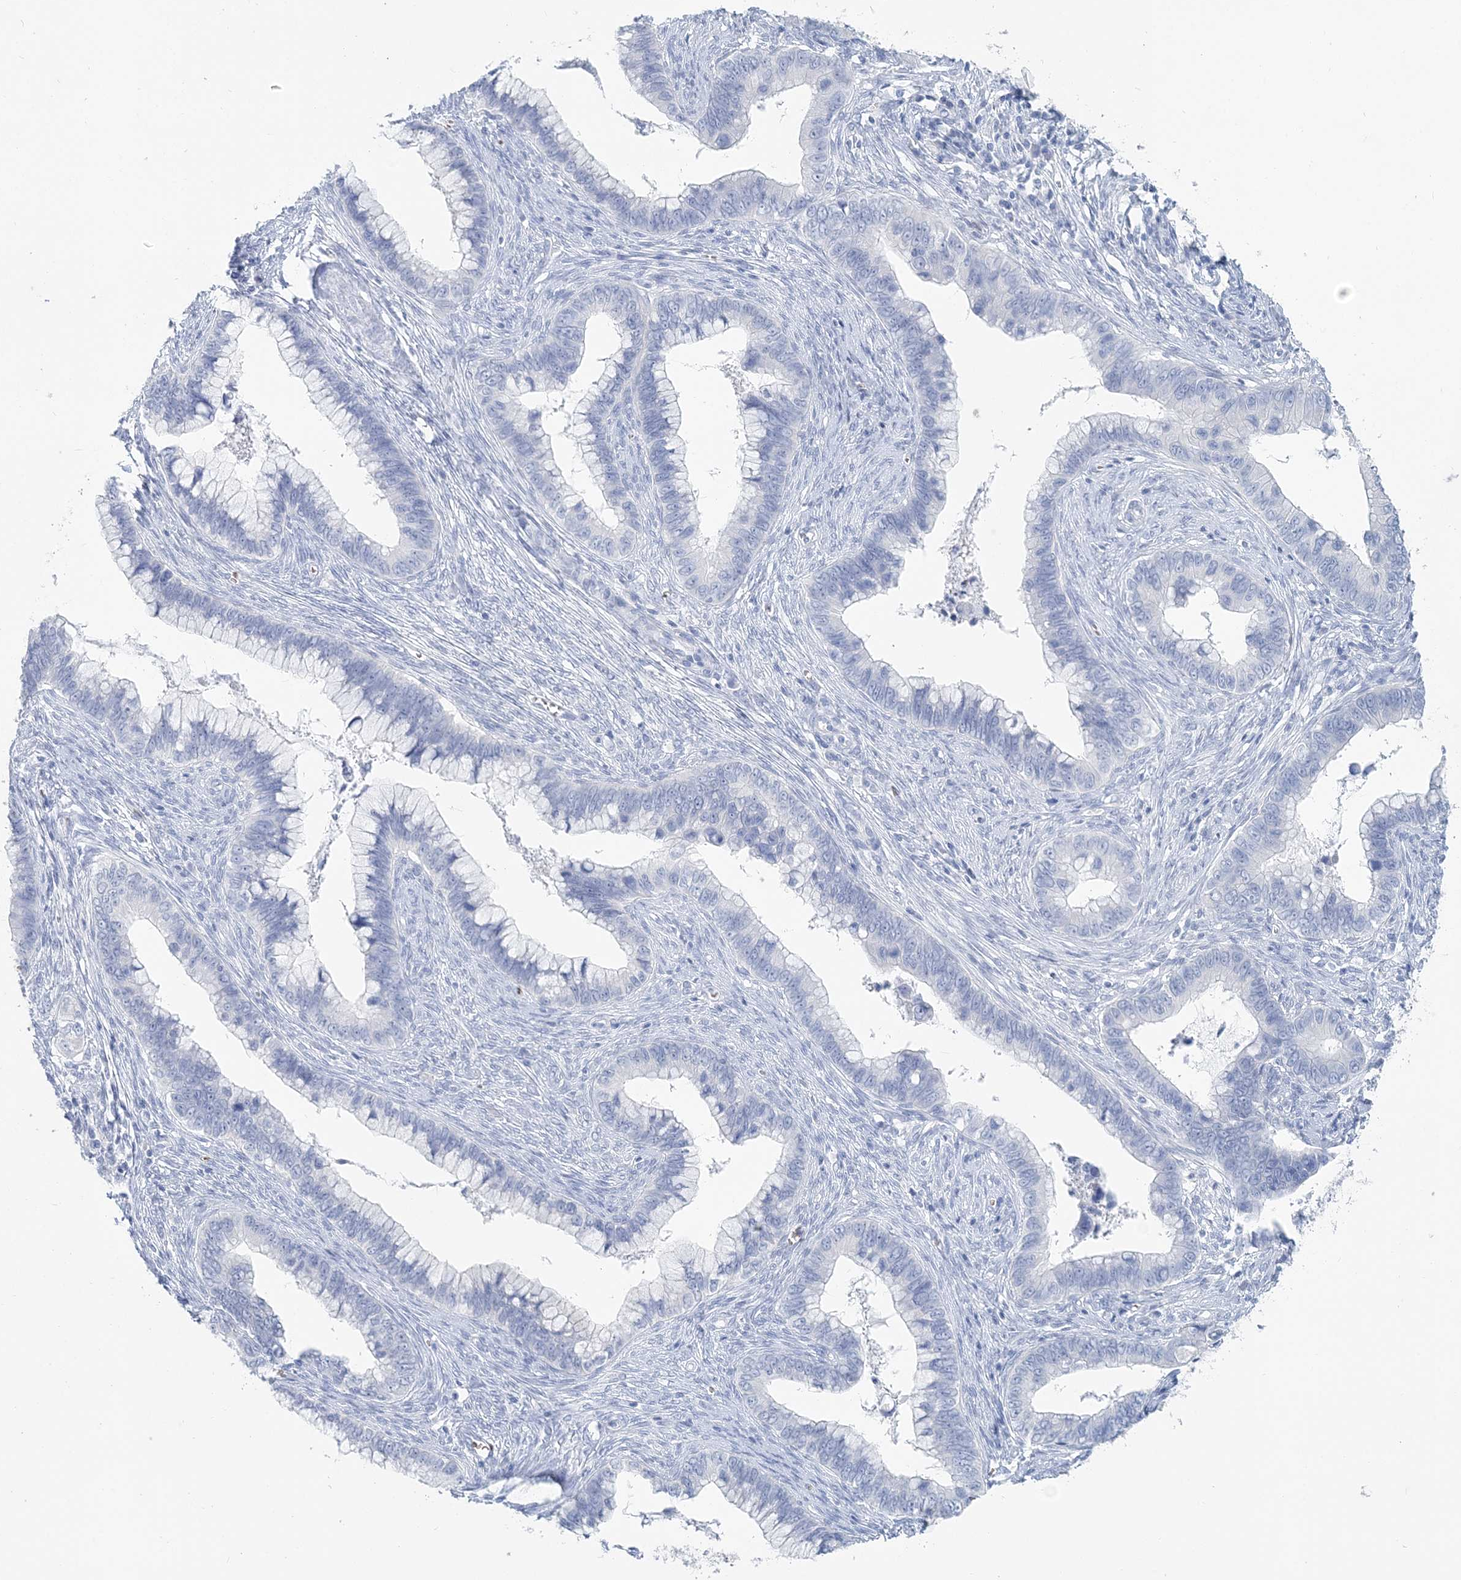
{"staining": {"intensity": "negative", "quantity": "none", "location": "none"}, "tissue": "cervical cancer", "cell_type": "Tumor cells", "image_type": "cancer", "snomed": [{"axis": "morphology", "description": "Adenocarcinoma, NOS"}, {"axis": "topography", "description": "Cervix"}], "caption": "IHC photomicrograph of human adenocarcinoma (cervical) stained for a protein (brown), which demonstrates no expression in tumor cells.", "gene": "HBA2", "patient": {"sex": "female", "age": 44}}